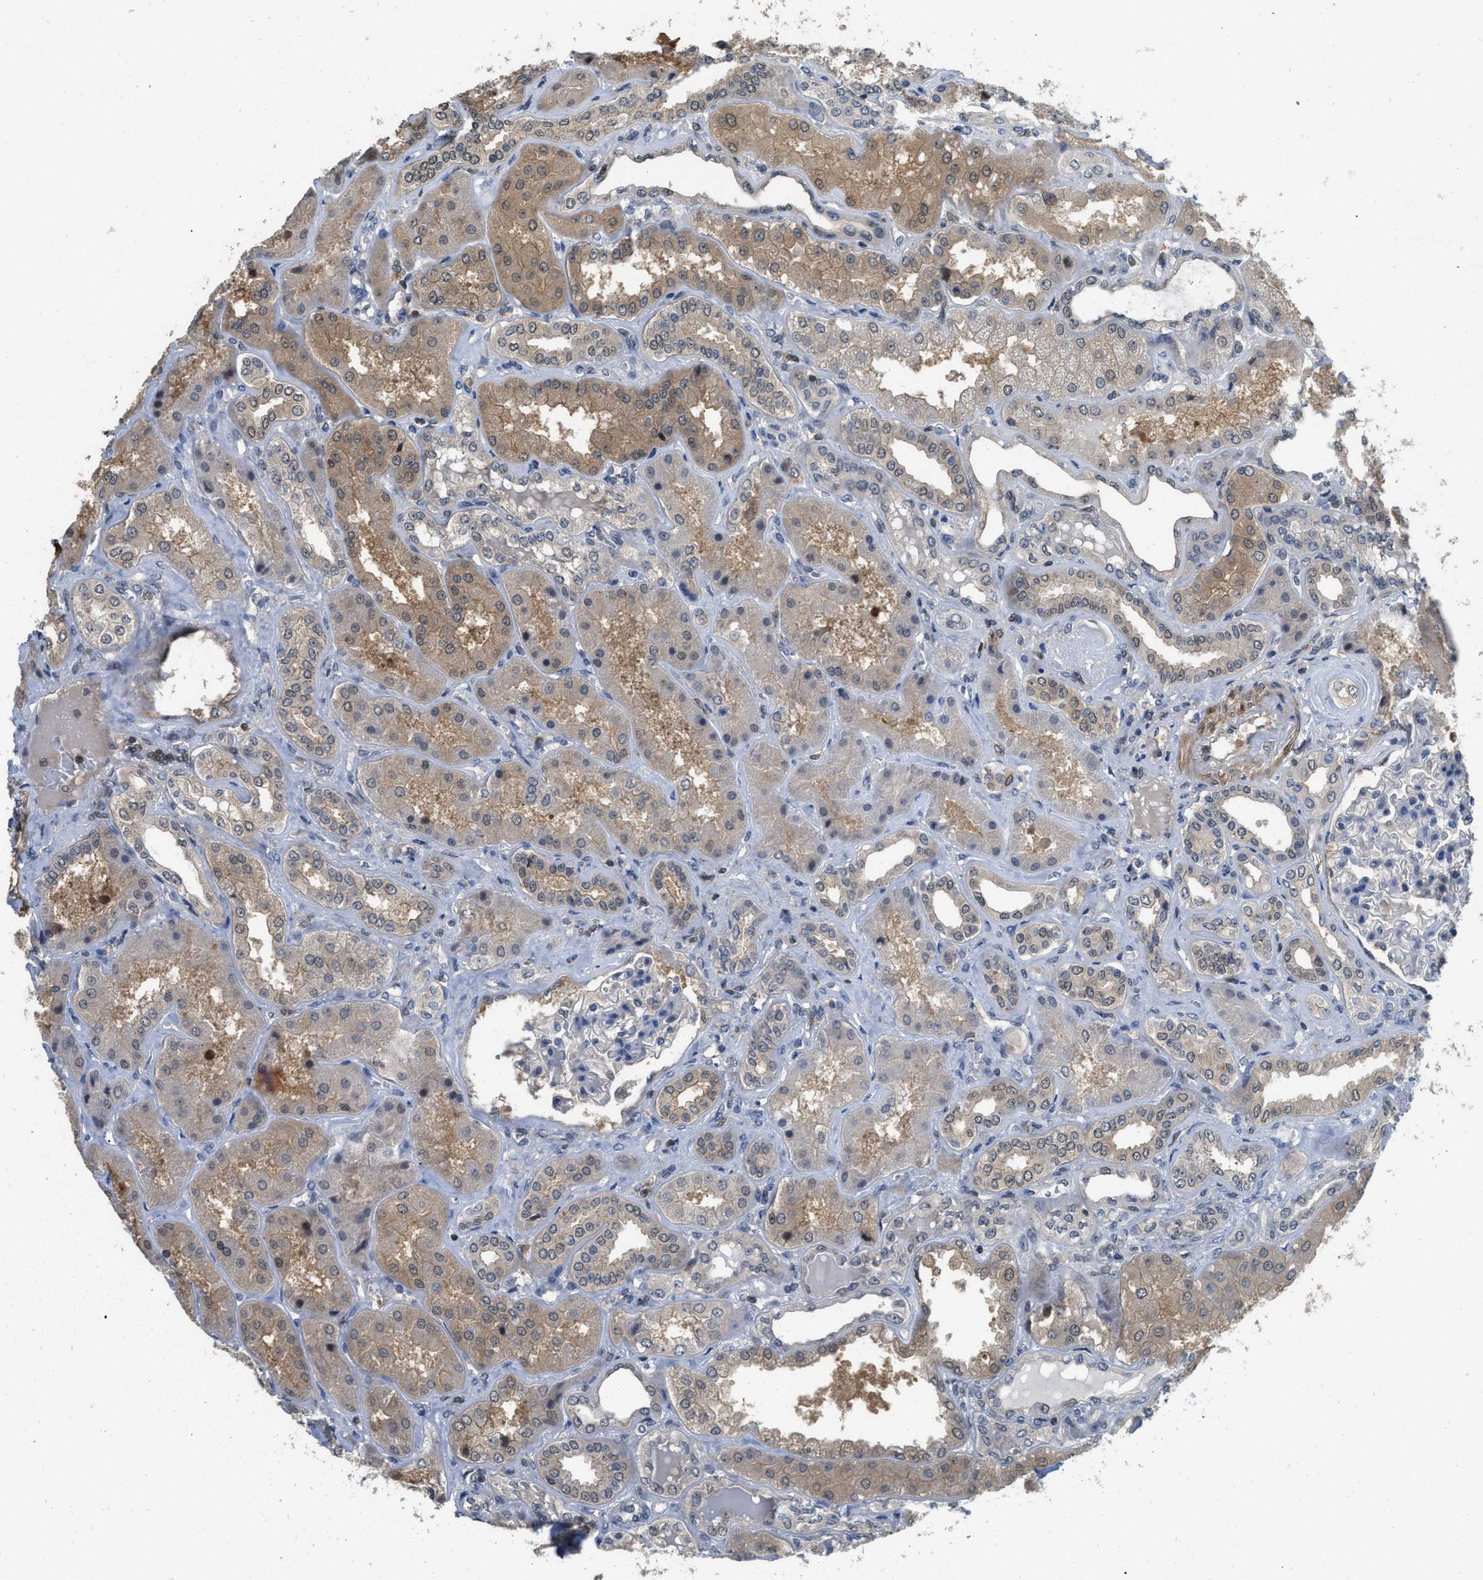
{"staining": {"intensity": "weak", "quantity": "<25%", "location": "cytoplasmic/membranous"}, "tissue": "kidney", "cell_type": "Cells in glomeruli", "image_type": "normal", "snomed": [{"axis": "morphology", "description": "Normal tissue, NOS"}, {"axis": "topography", "description": "Kidney"}], "caption": "This is an immunohistochemistry (IHC) image of unremarkable kidney. There is no positivity in cells in glomeruli.", "gene": "TES", "patient": {"sex": "female", "age": 56}}